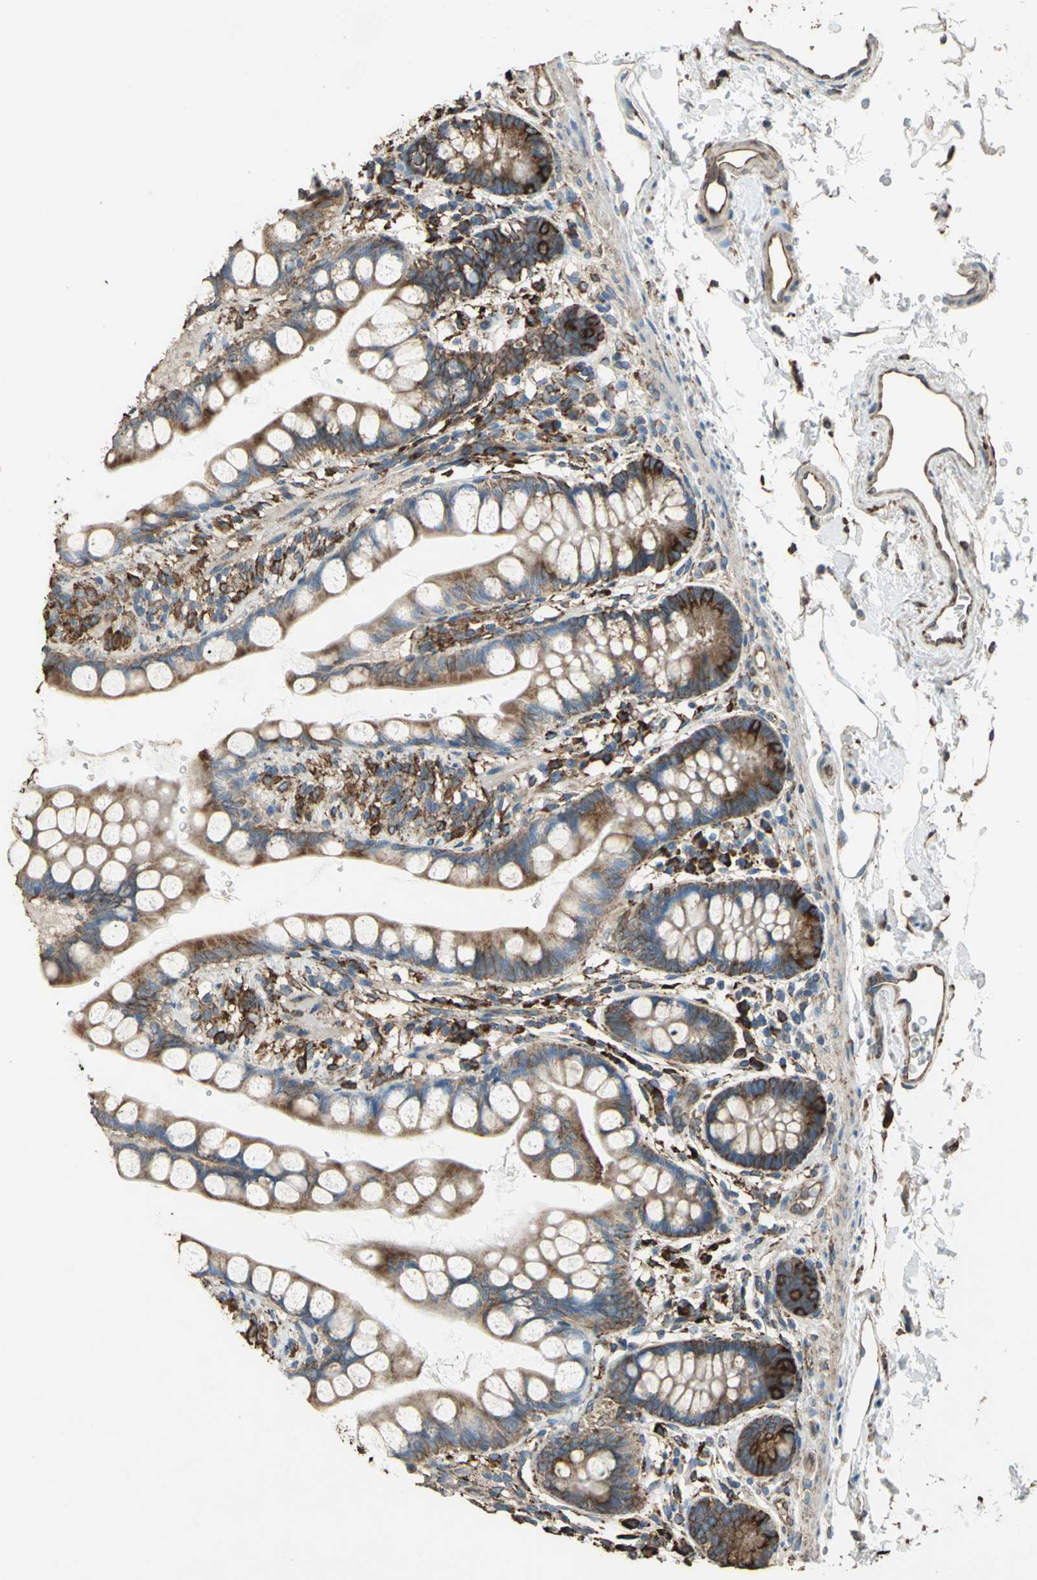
{"staining": {"intensity": "strong", "quantity": ">75%", "location": "cytoplasmic/membranous"}, "tissue": "small intestine", "cell_type": "Glandular cells", "image_type": "normal", "snomed": [{"axis": "morphology", "description": "Normal tissue, NOS"}, {"axis": "topography", "description": "Small intestine"}], "caption": "Human small intestine stained with a brown dye reveals strong cytoplasmic/membranous positive expression in about >75% of glandular cells.", "gene": "GPANK1", "patient": {"sex": "female", "age": 58}}